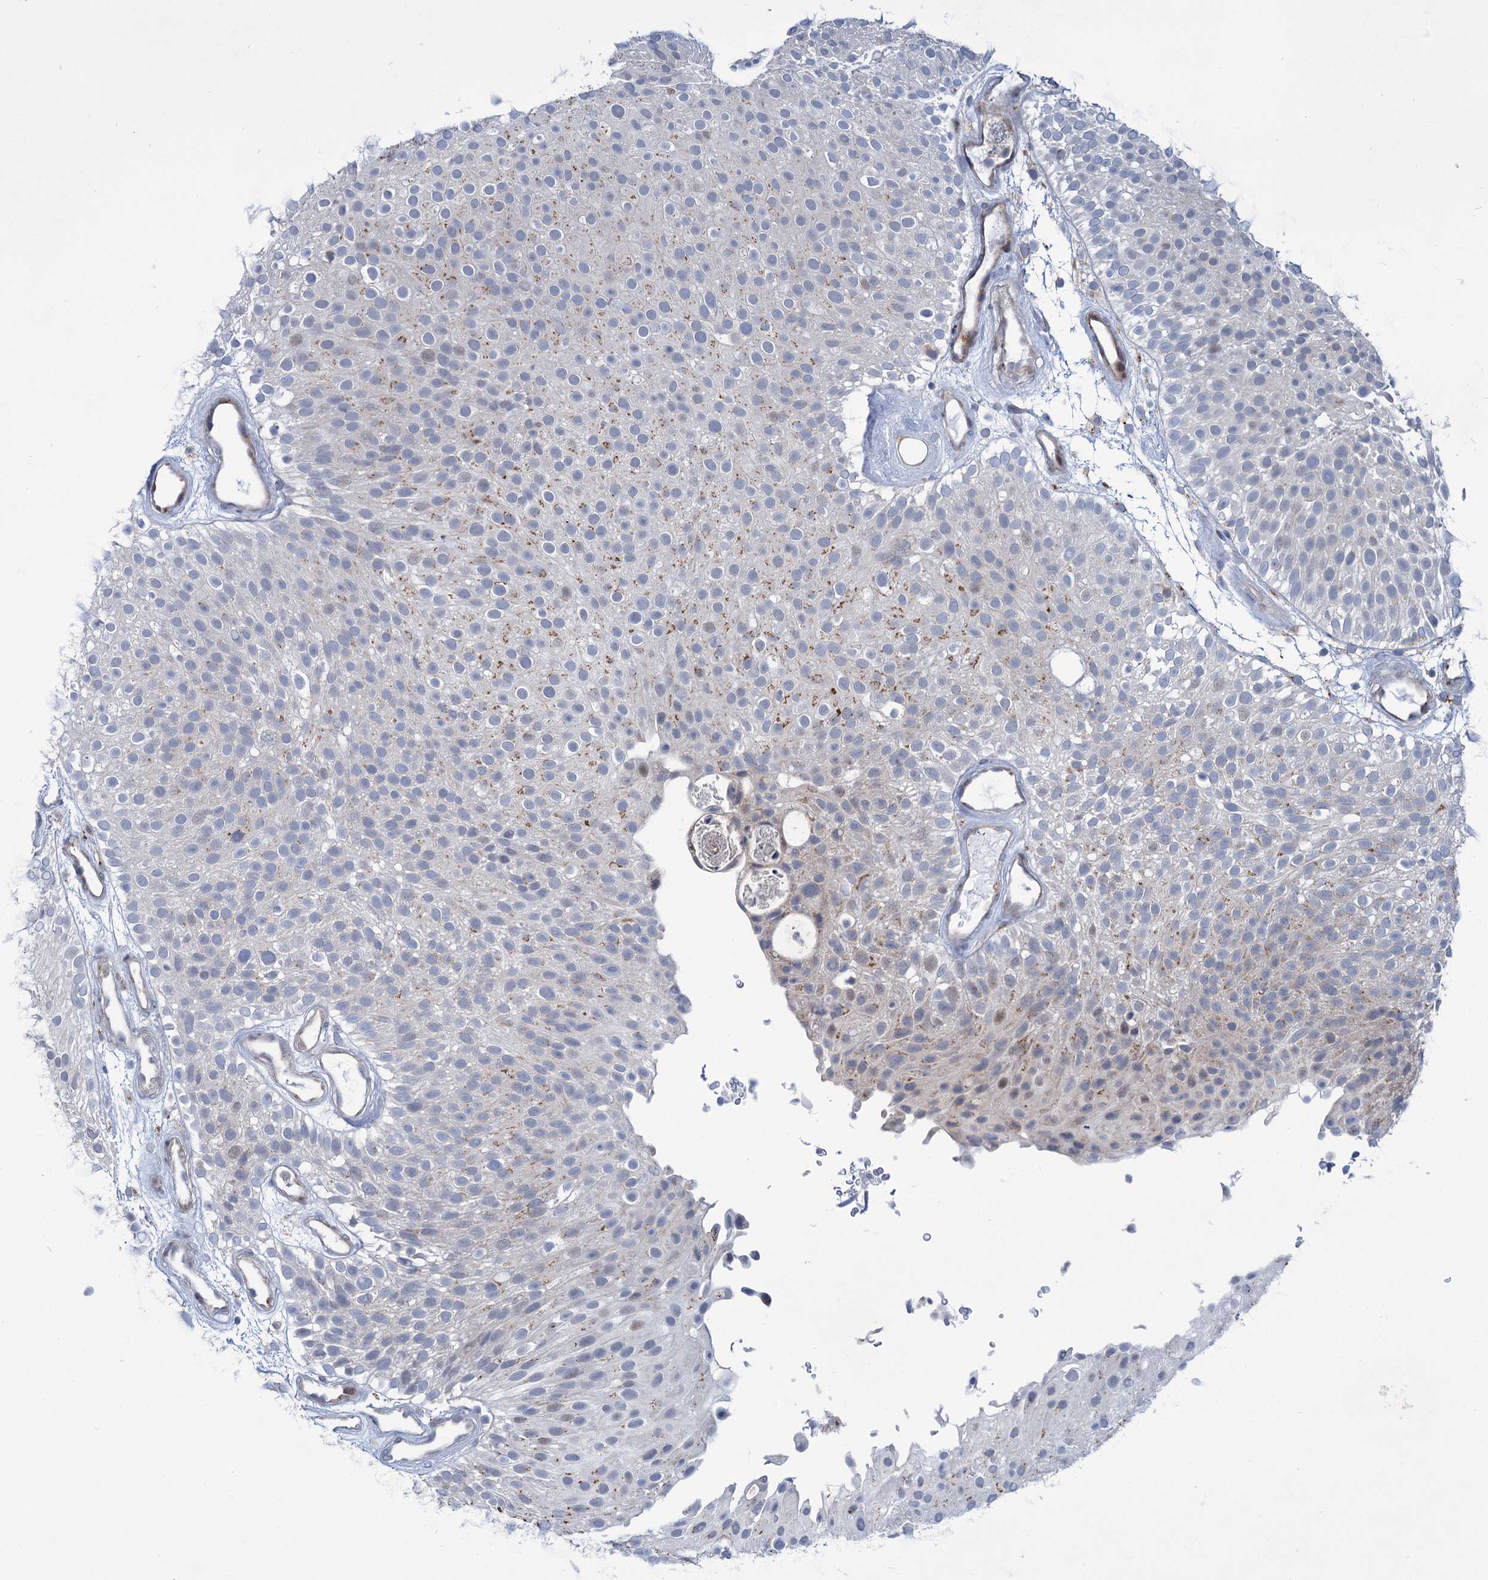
{"staining": {"intensity": "moderate", "quantity": "<25%", "location": "cytoplasmic/membranous"}, "tissue": "urothelial cancer", "cell_type": "Tumor cells", "image_type": "cancer", "snomed": [{"axis": "morphology", "description": "Urothelial carcinoma, Low grade"}, {"axis": "topography", "description": "Urinary bladder"}], "caption": "Low-grade urothelial carcinoma tissue exhibits moderate cytoplasmic/membranous staining in about <25% of tumor cells, visualized by immunohistochemistry.", "gene": "ELP4", "patient": {"sex": "male", "age": 78}}